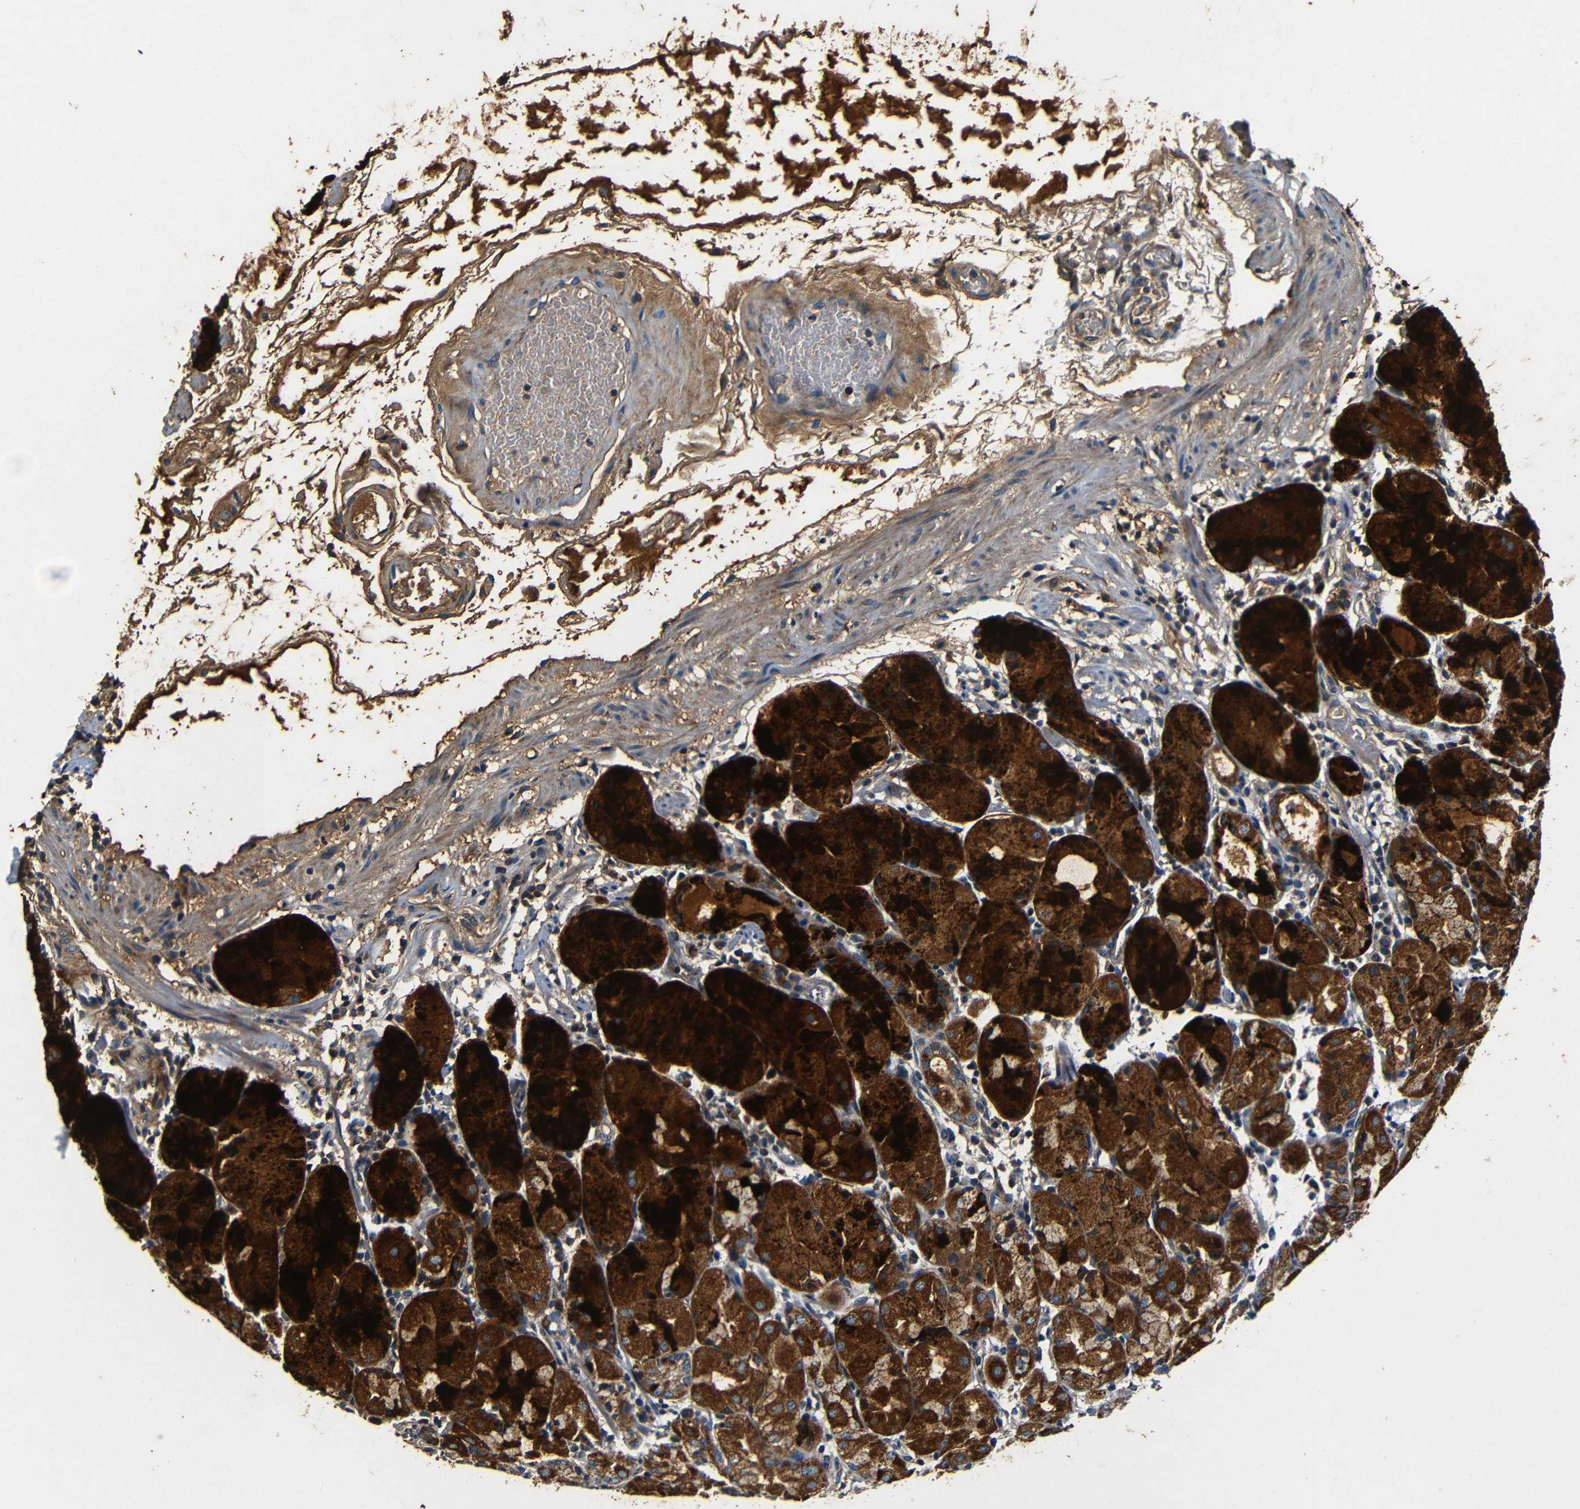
{"staining": {"intensity": "strong", "quantity": ">75%", "location": "cytoplasmic/membranous"}, "tissue": "stomach", "cell_type": "Glandular cells", "image_type": "normal", "snomed": [{"axis": "morphology", "description": "Normal tissue, NOS"}, {"axis": "topography", "description": "Stomach"}, {"axis": "topography", "description": "Stomach, lower"}], "caption": "Unremarkable stomach was stained to show a protein in brown. There is high levels of strong cytoplasmic/membranous expression in approximately >75% of glandular cells.", "gene": "MTX1", "patient": {"sex": "female", "age": 75}}